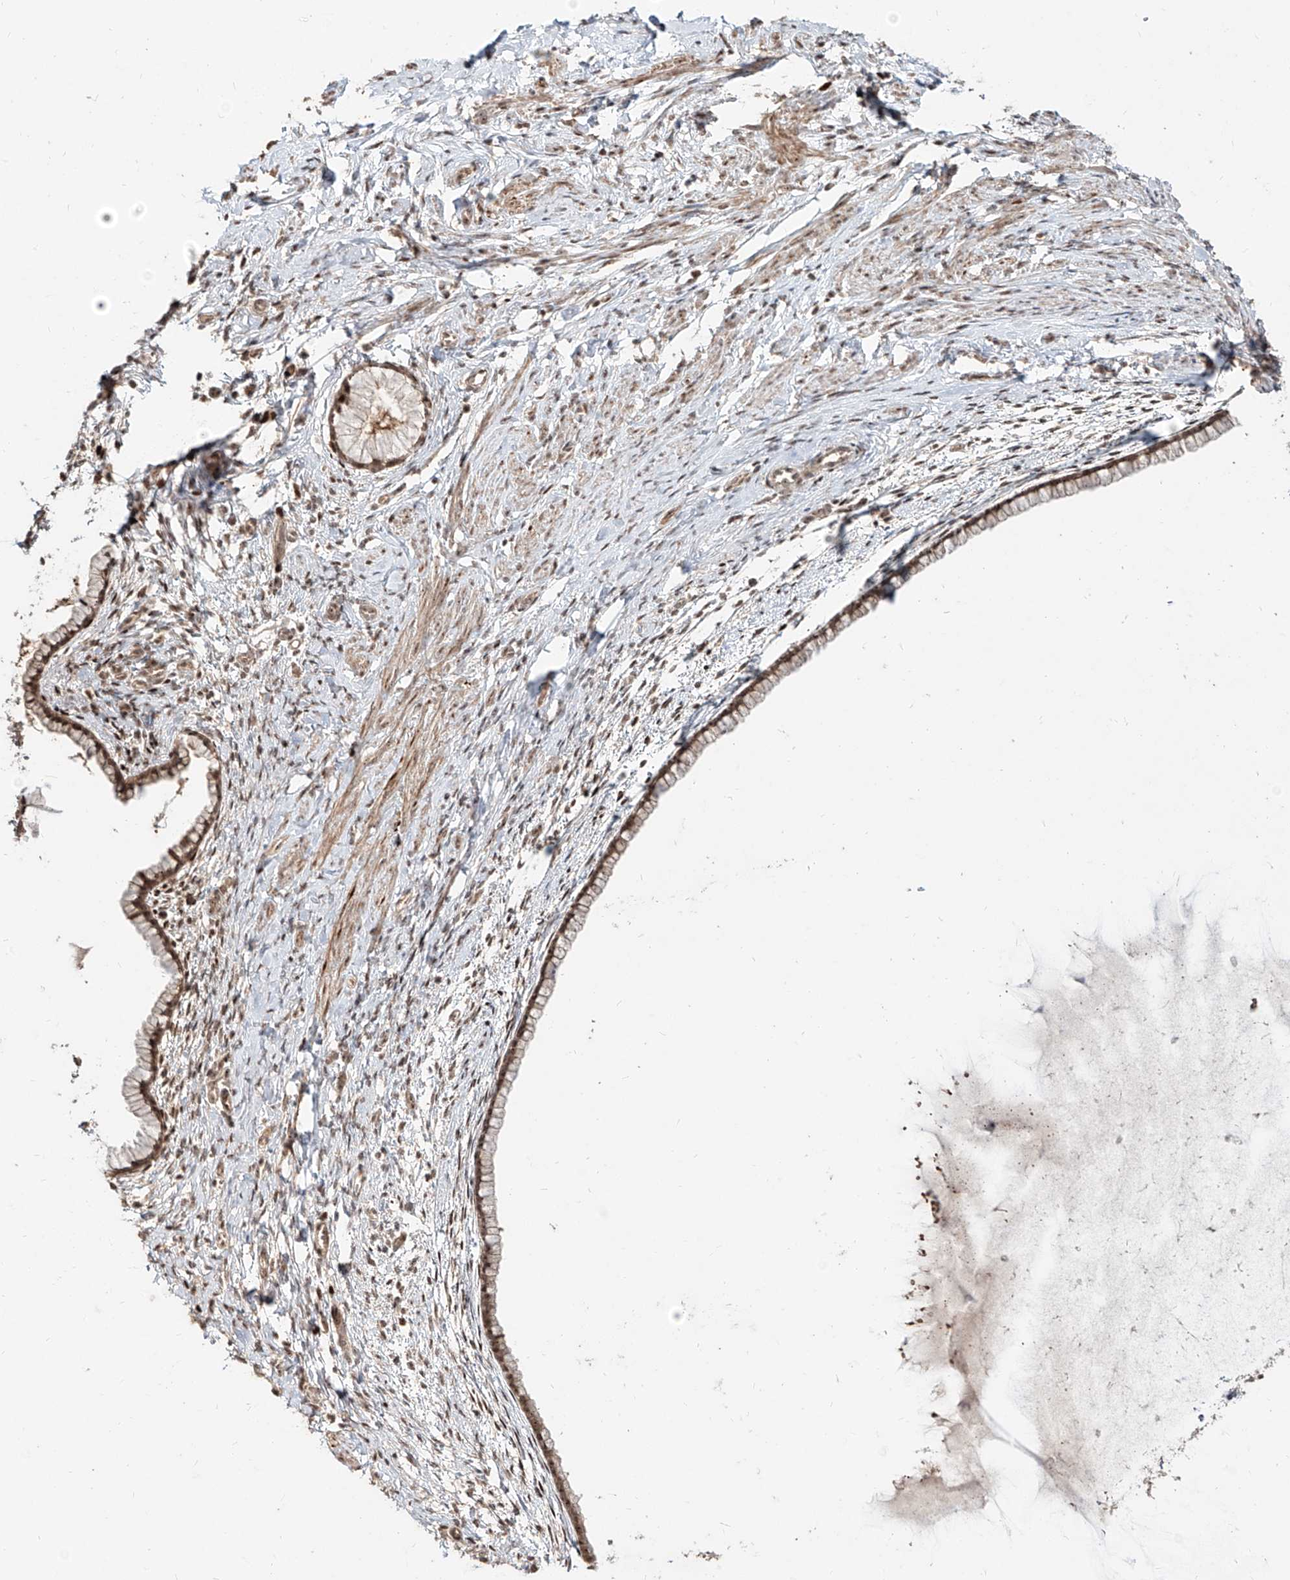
{"staining": {"intensity": "moderate", "quantity": ">75%", "location": "cytoplasmic/membranous,nuclear"}, "tissue": "cervix", "cell_type": "Glandular cells", "image_type": "normal", "snomed": [{"axis": "morphology", "description": "Normal tissue, NOS"}, {"axis": "topography", "description": "Cervix"}], "caption": "Immunohistochemical staining of normal human cervix exhibits >75% levels of moderate cytoplasmic/membranous,nuclear protein expression in approximately >75% of glandular cells.", "gene": "ZNF710", "patient": {"sex": "female", "age": 75}}